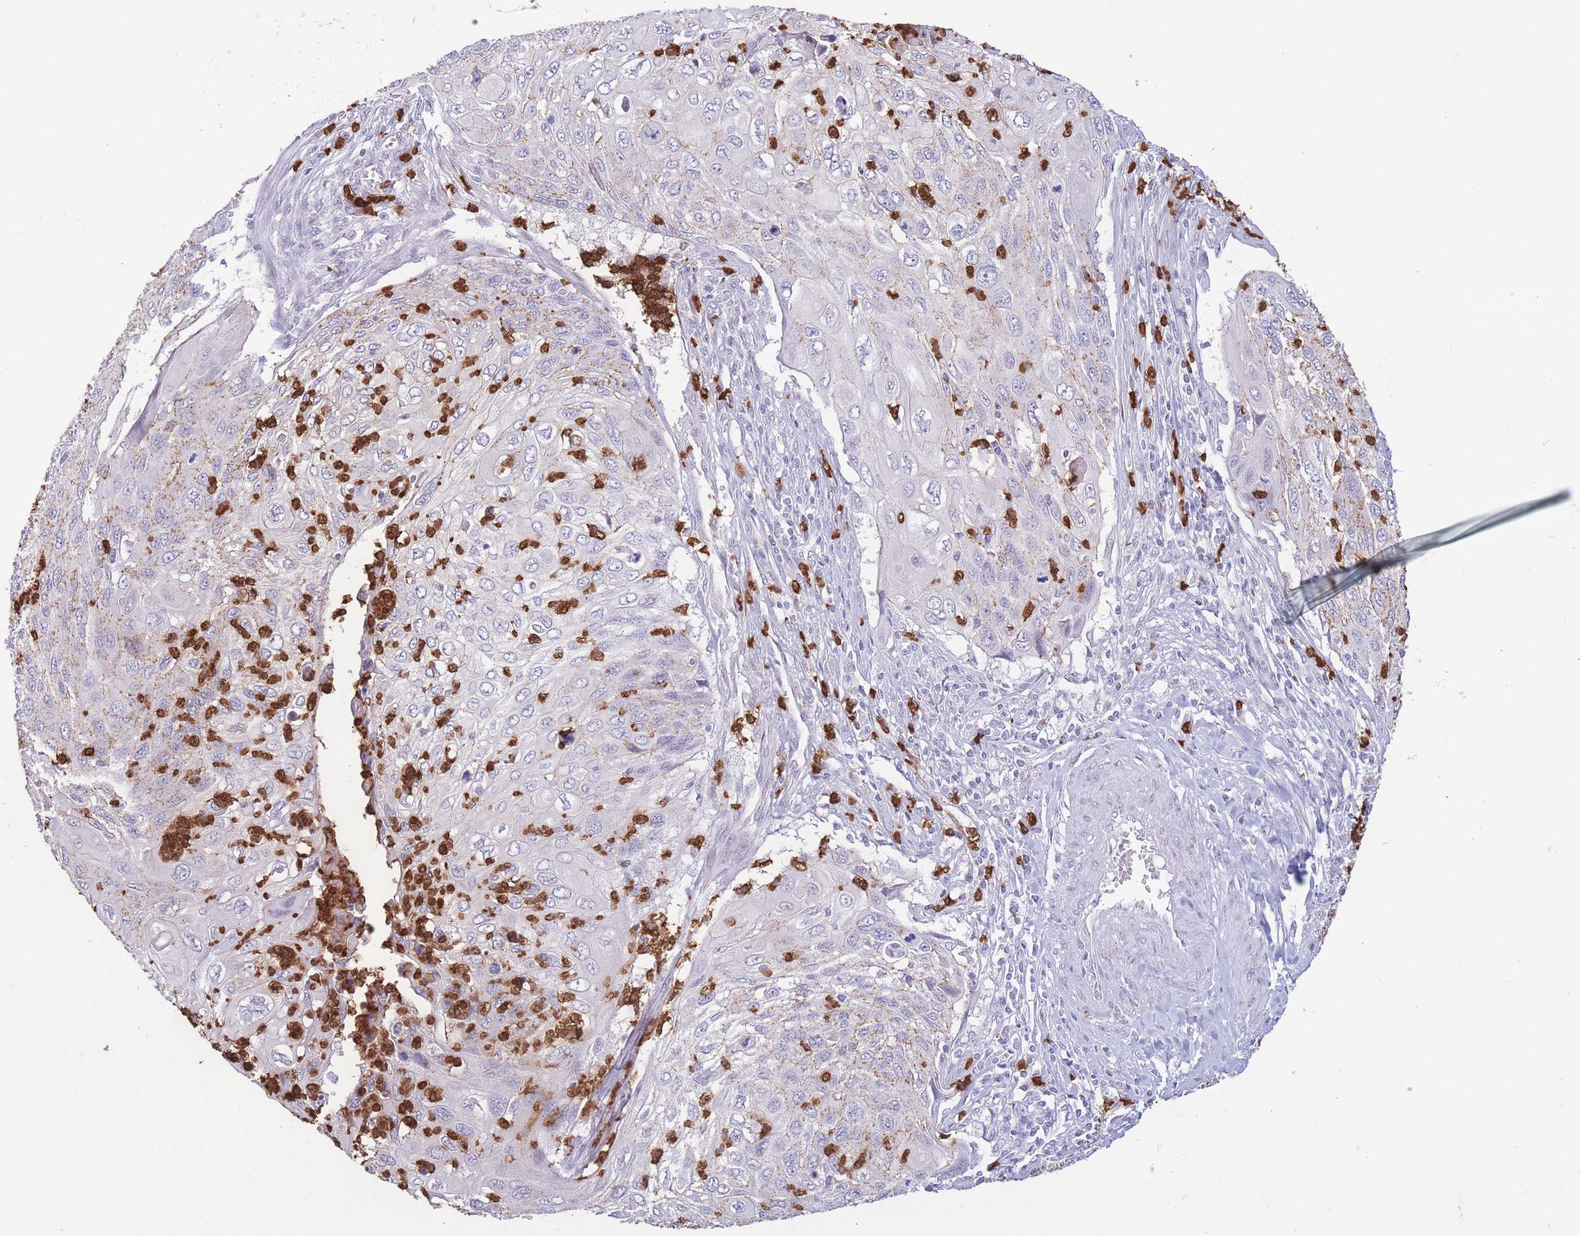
{"staining": {"intensity": "negative", "quantity": "none", "location": "none"}, "tissue": "cervical cancer", "cell_type": "Tumor cells", "image_type": "cancer", "snomed": [{"axis": "morphology", "description": "Squamous cell carcinoma, NOS"}, {"axis": "topography", "description": "Cervix"}], "caption": "DAB (3,3'-diaminobenzidine) immunohistochemical staining of human cervical cancer (squamous cell carcinoma) displays no significant expression in tumor cells.", "gene": "LCLAT1", "patient": {"sex": "female", "age": 70}}